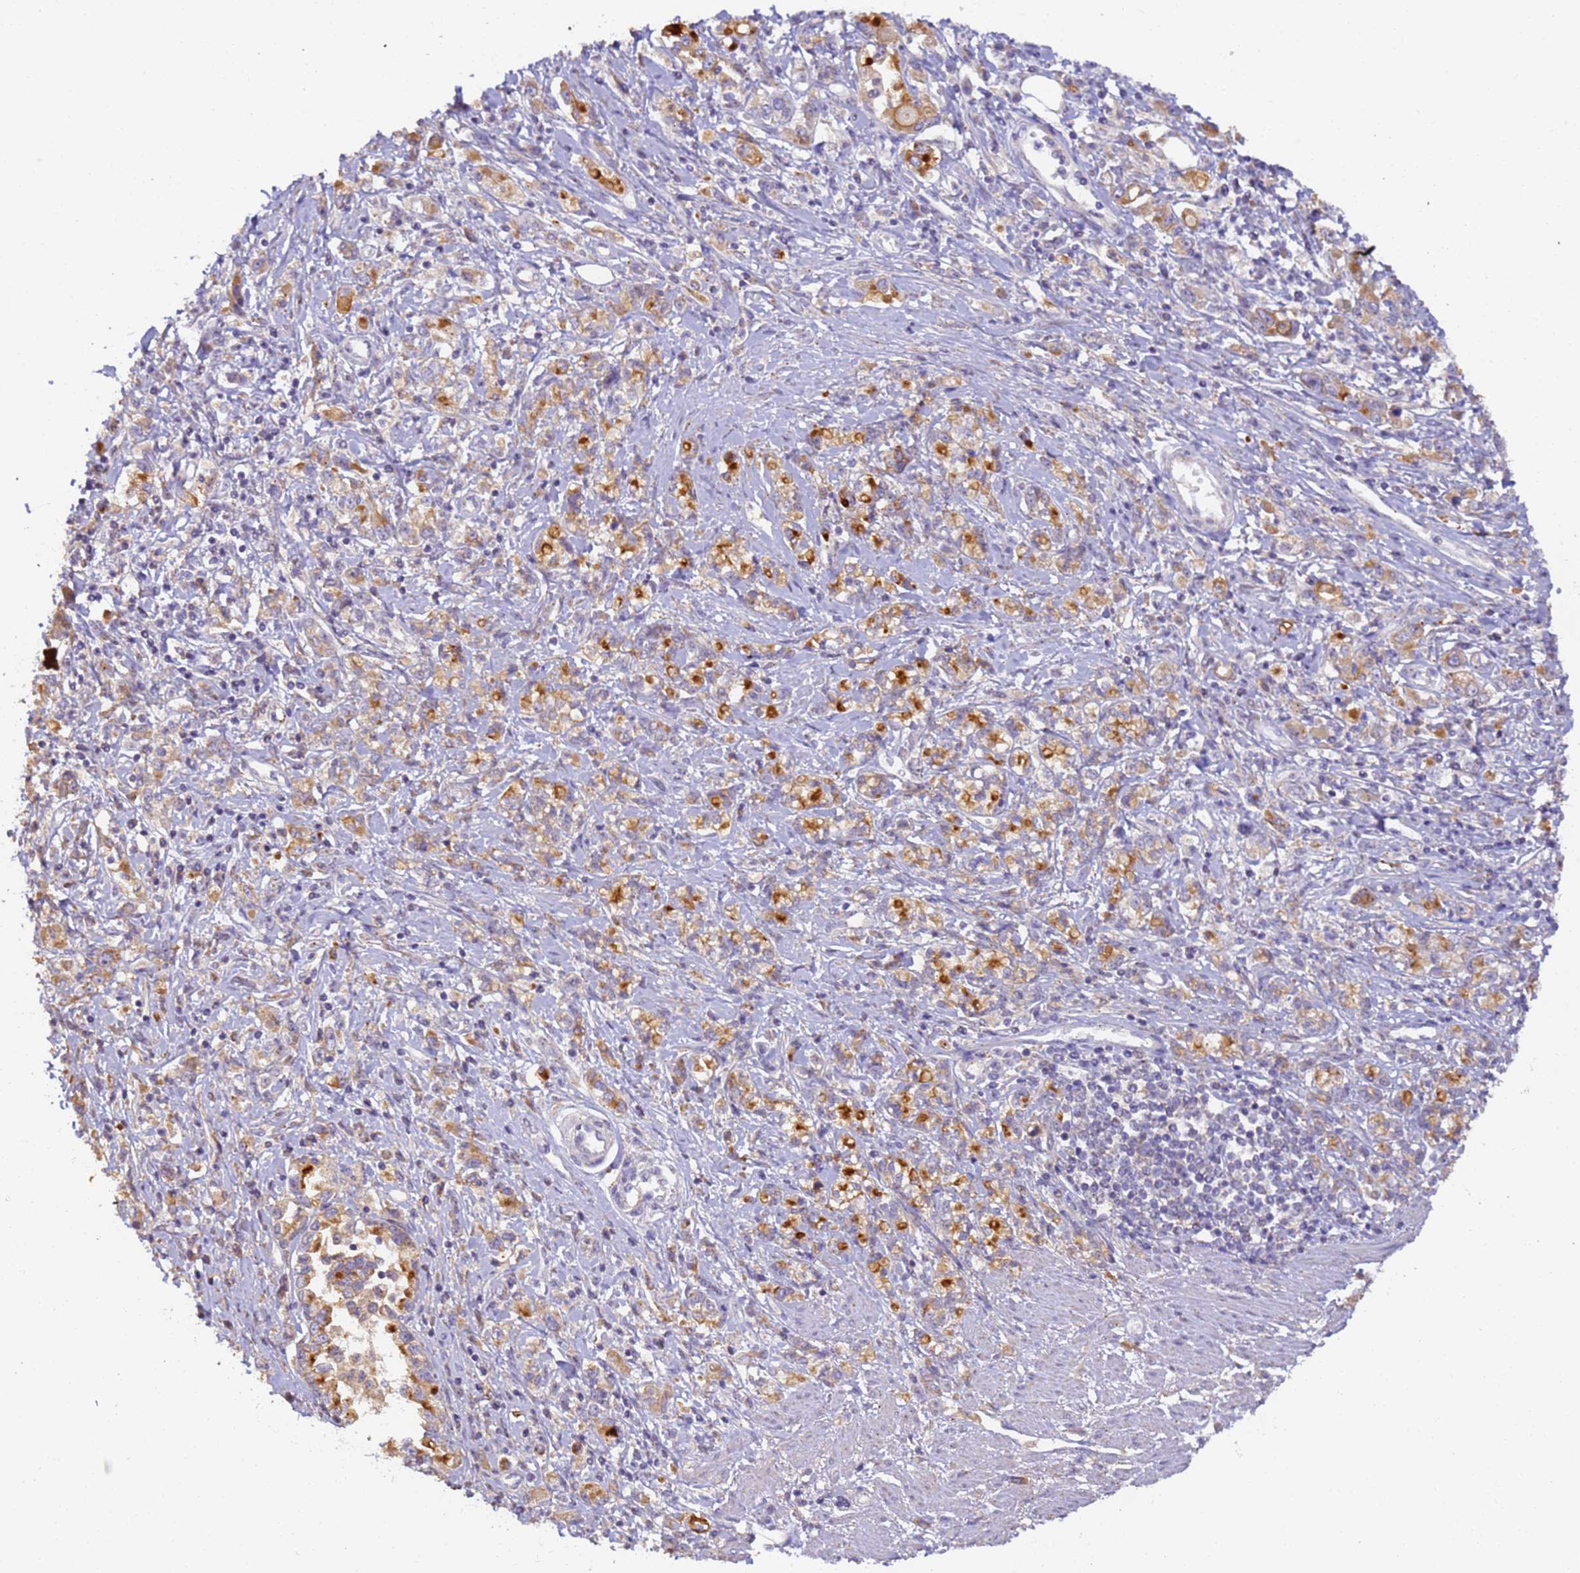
{"staining": {"intensity": "moderate", "quantity": ">75%", "location": "cytoplasmic/membranous"}, "tissue": "stomach cancer", "cell_type": "Tumor cells", "image_type": "cancer", "snomed": [{"axis": "morphology", "description": "Adenocarcinoma, NOS"}, {"axis": "topography", "description": "Stomach"}], "caption": "Tumor cells reveal medium levels of moderate cytoplasmic/membranous expression in approximately >75% of cells in human stomach cancer (adenocarcinoma).", "gene": "TIGAR", "patient": {"sex": "female", "age": 76}}